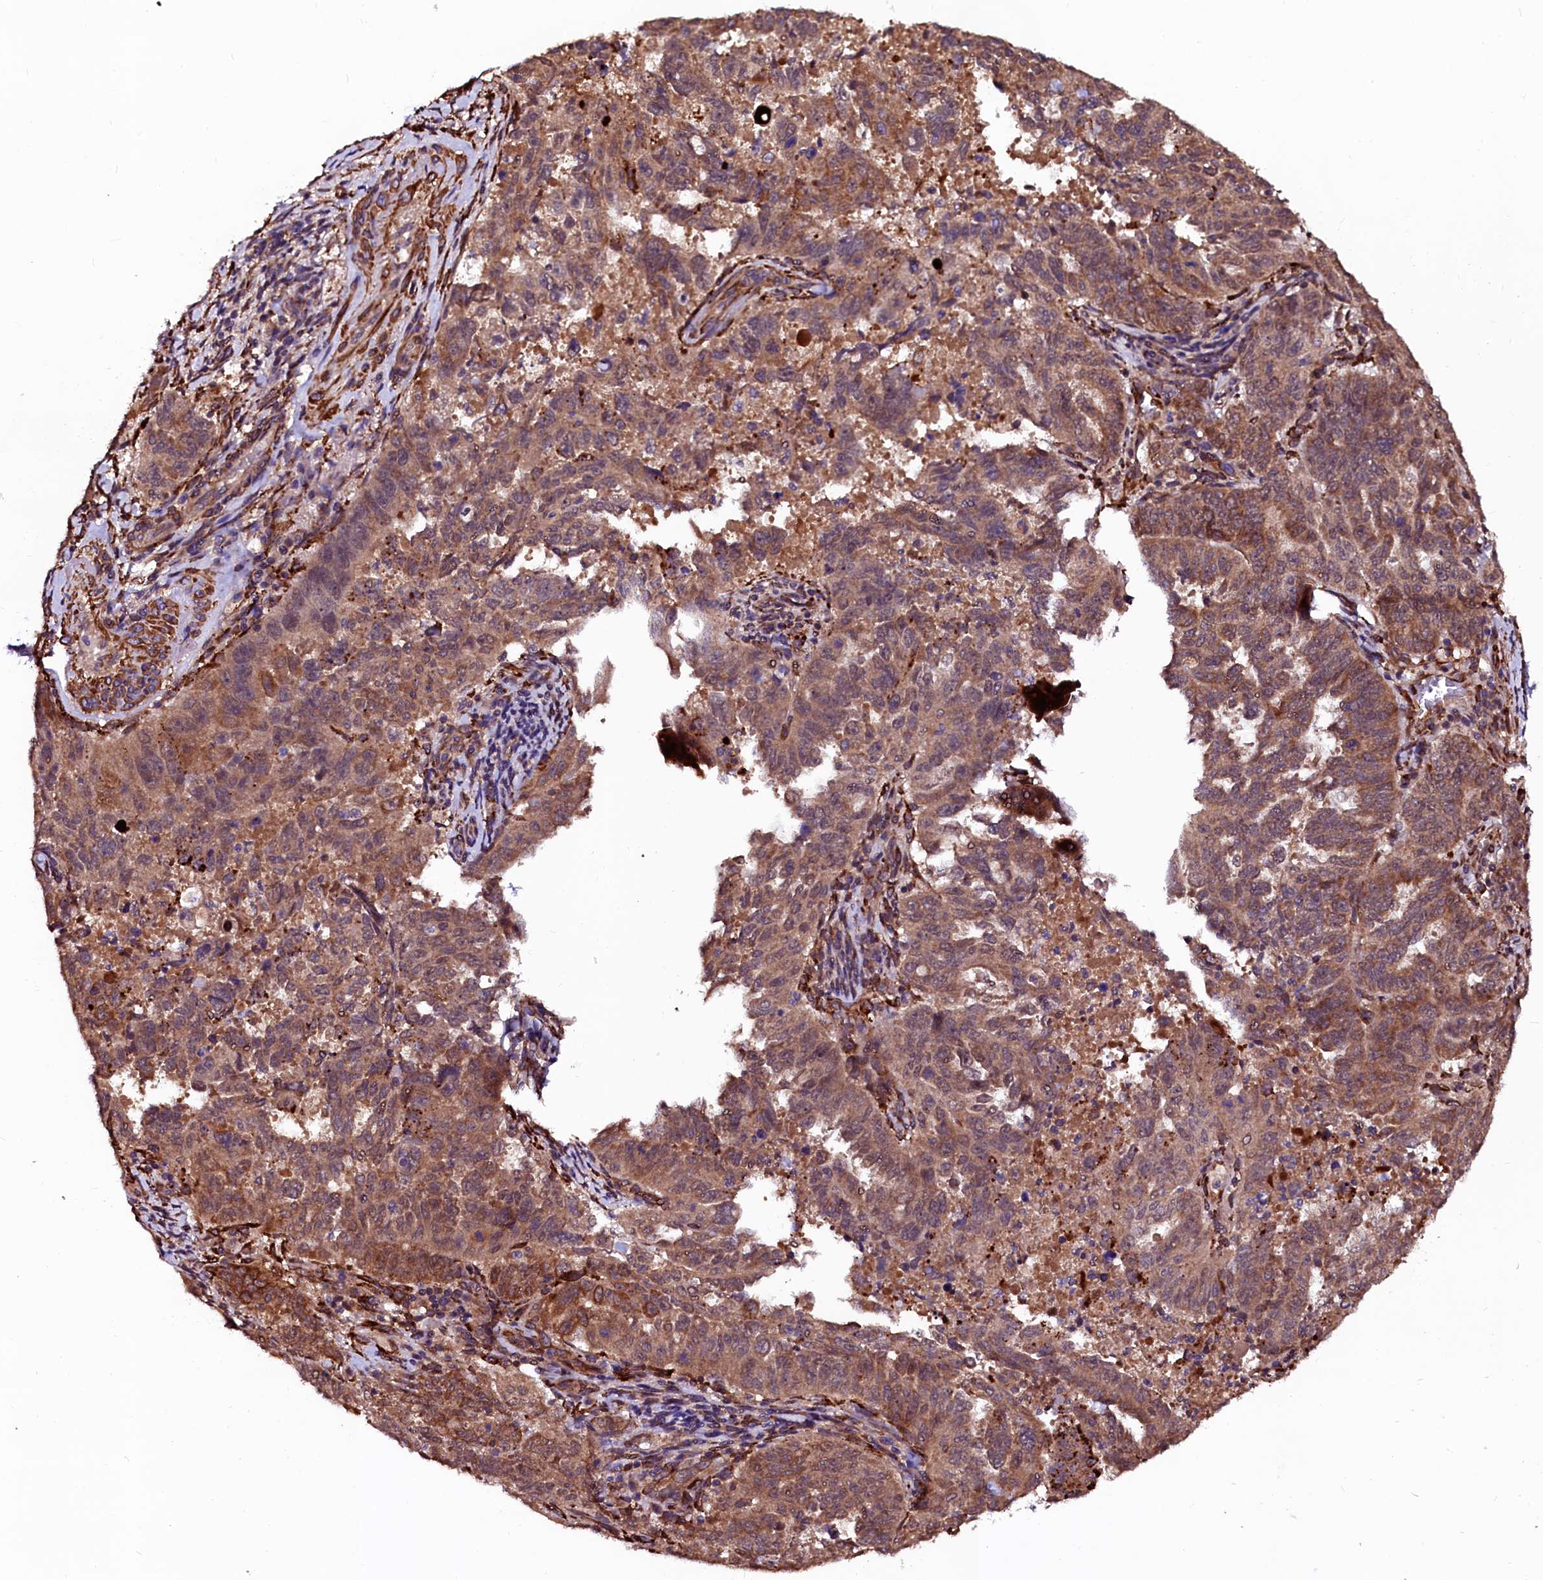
{"staining": {"intensity": "moderate", "quantity": ">75%", "location": "cytoplasmic/membranous"}, "tissue": "endometrial cancer", "cell_type": "Tumor cells", "image_type": "cancer", "snomed": [{"axis": "morphology", "description": "Adenocarcinoma, NOS"}, {"axis": "topography", "description": "Endometrium"}], "caption": "Moderate cytoplasmic/membranous expression for a protein is appreciated in about >75% of tumor cells of endometrial cancer using IHC.", "gene": "N4BP1", "patient": {"sex": "female", "age": 65}}